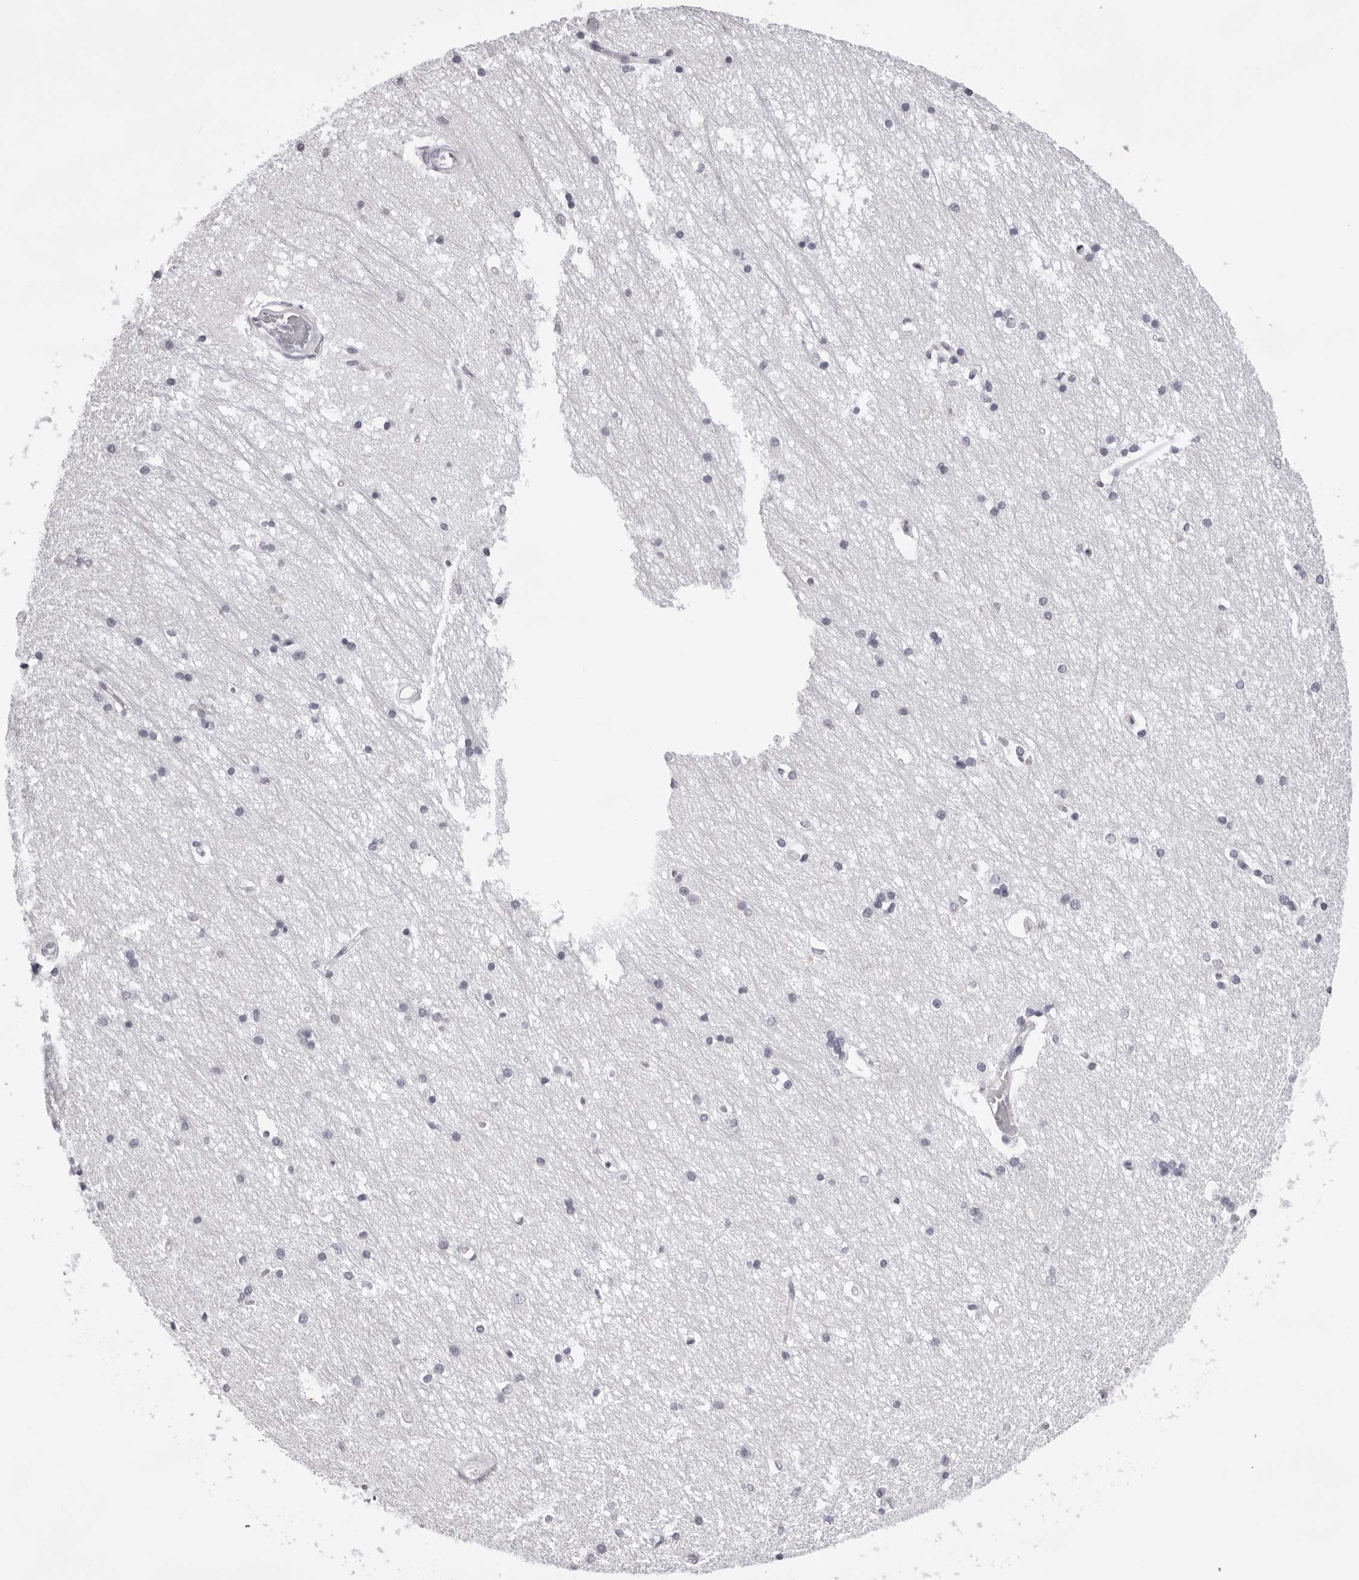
{"staining": {"intensity": "negative", "quantity": "none", "location": "none"}, "tissue": "hippocampus", "cell_type": "Glial cells", "image_type": "normal", "snomed": [{"axis": "morphology", "description": "Normal tissue, NOS"}, {"axis": "topography", "description": "Hippocampus"}], "caption": "DAB immunohistochemical staining of normal human hippocampus exhibits no significant positivity in glial cells.", "gene": "SMIM2", "patient": {"sex": "male", "age": 45}}